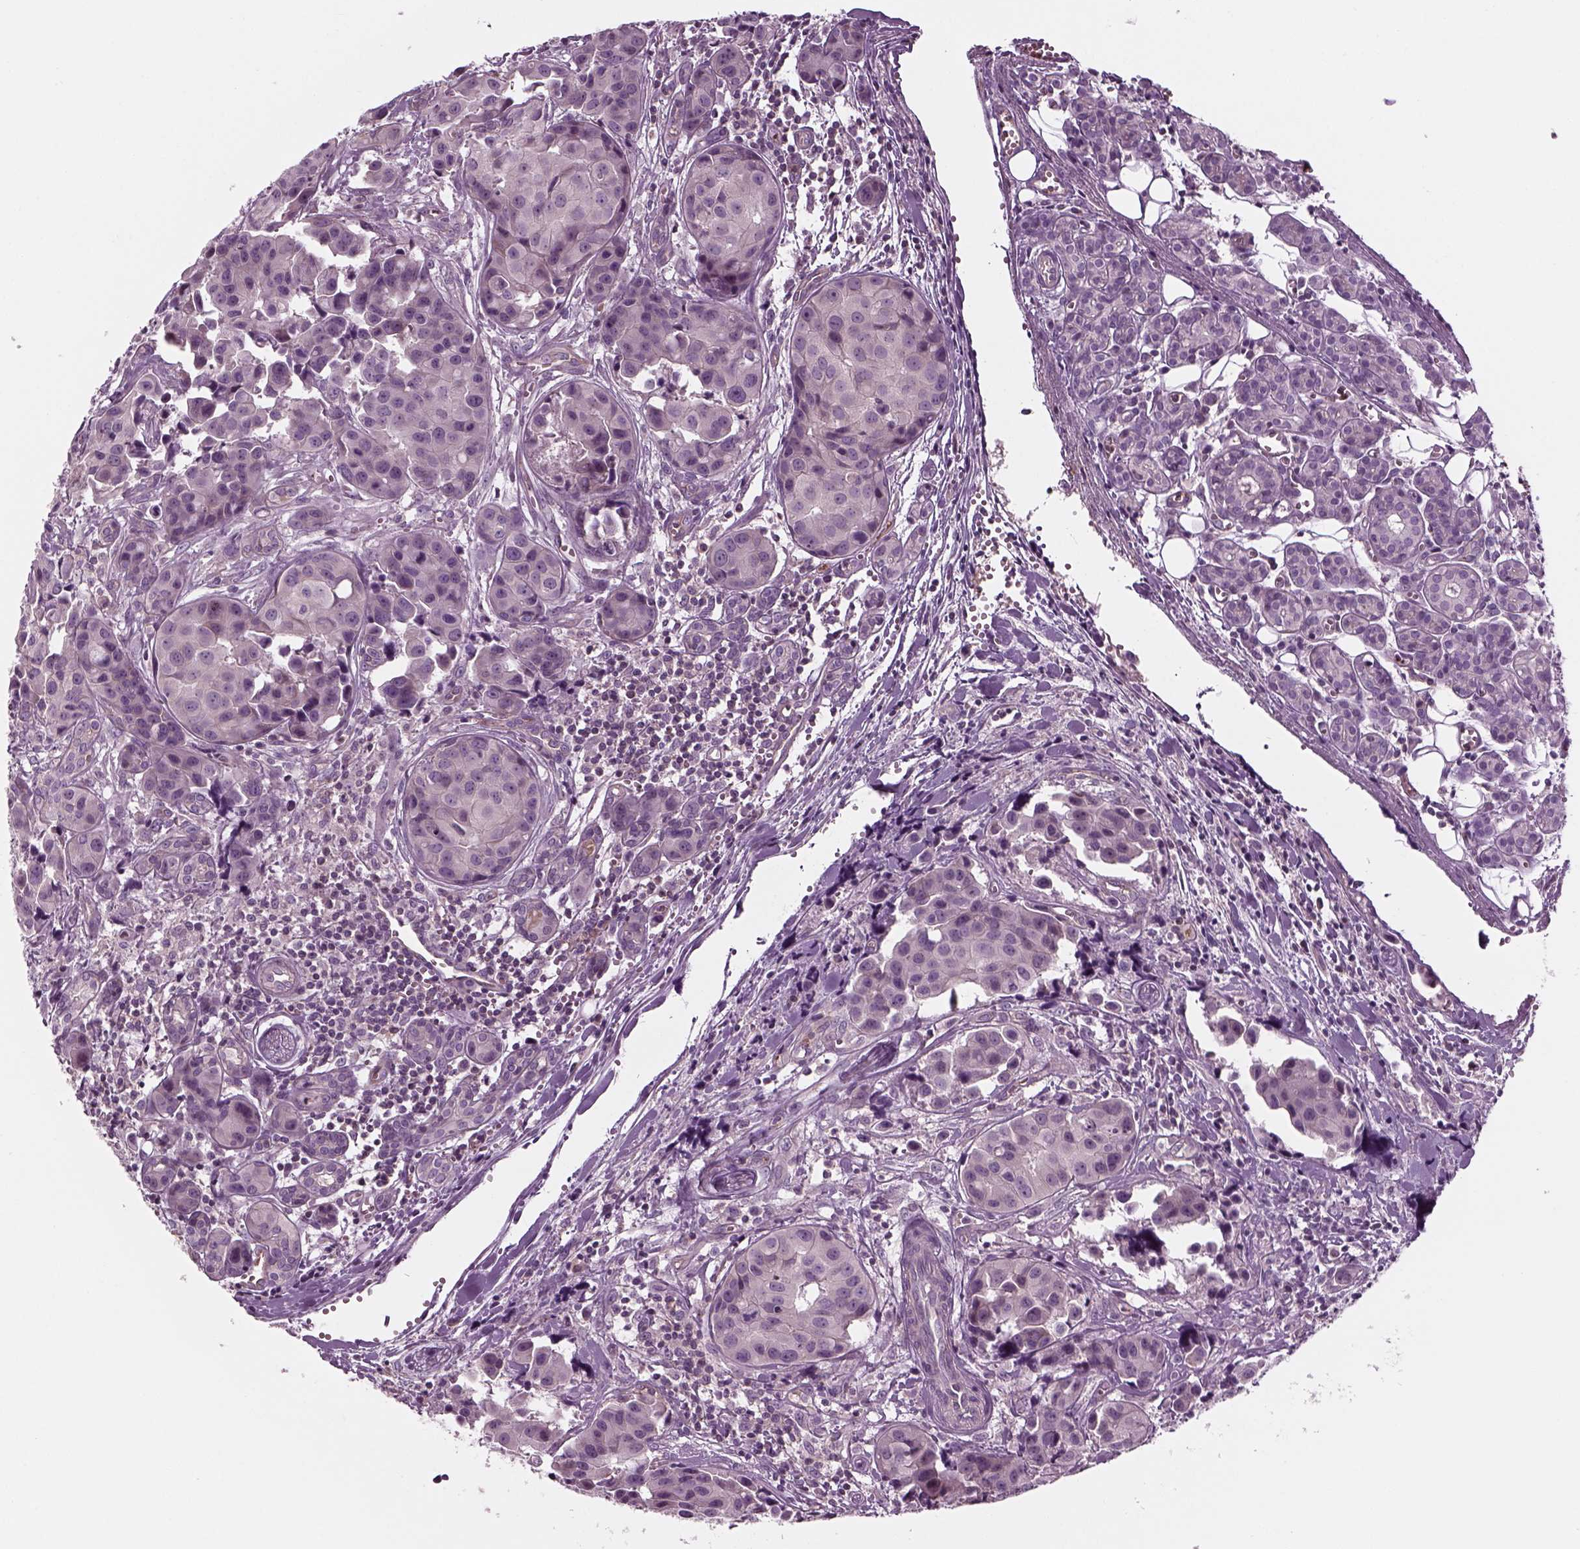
{"staining": {"intensity": "negative", "quantity": "none", "location": "none"}, "tissue": "head and neck cancer", "cell_type": "Tumor cells", "image_type": "cancer", "snomed": [{"axis": "morphology", "description": "Adenocarcinoma, NOS"}, {"axis": "topography", "description": "Head-Neck"}], "caption": "An immunohistochemistry histopathology image of head and neck cancer is shown. There is no staining in tumor cells of head and neck cancer.", "gene": "SLC2A3", "patient": {"sex": "male", "age": 76}}